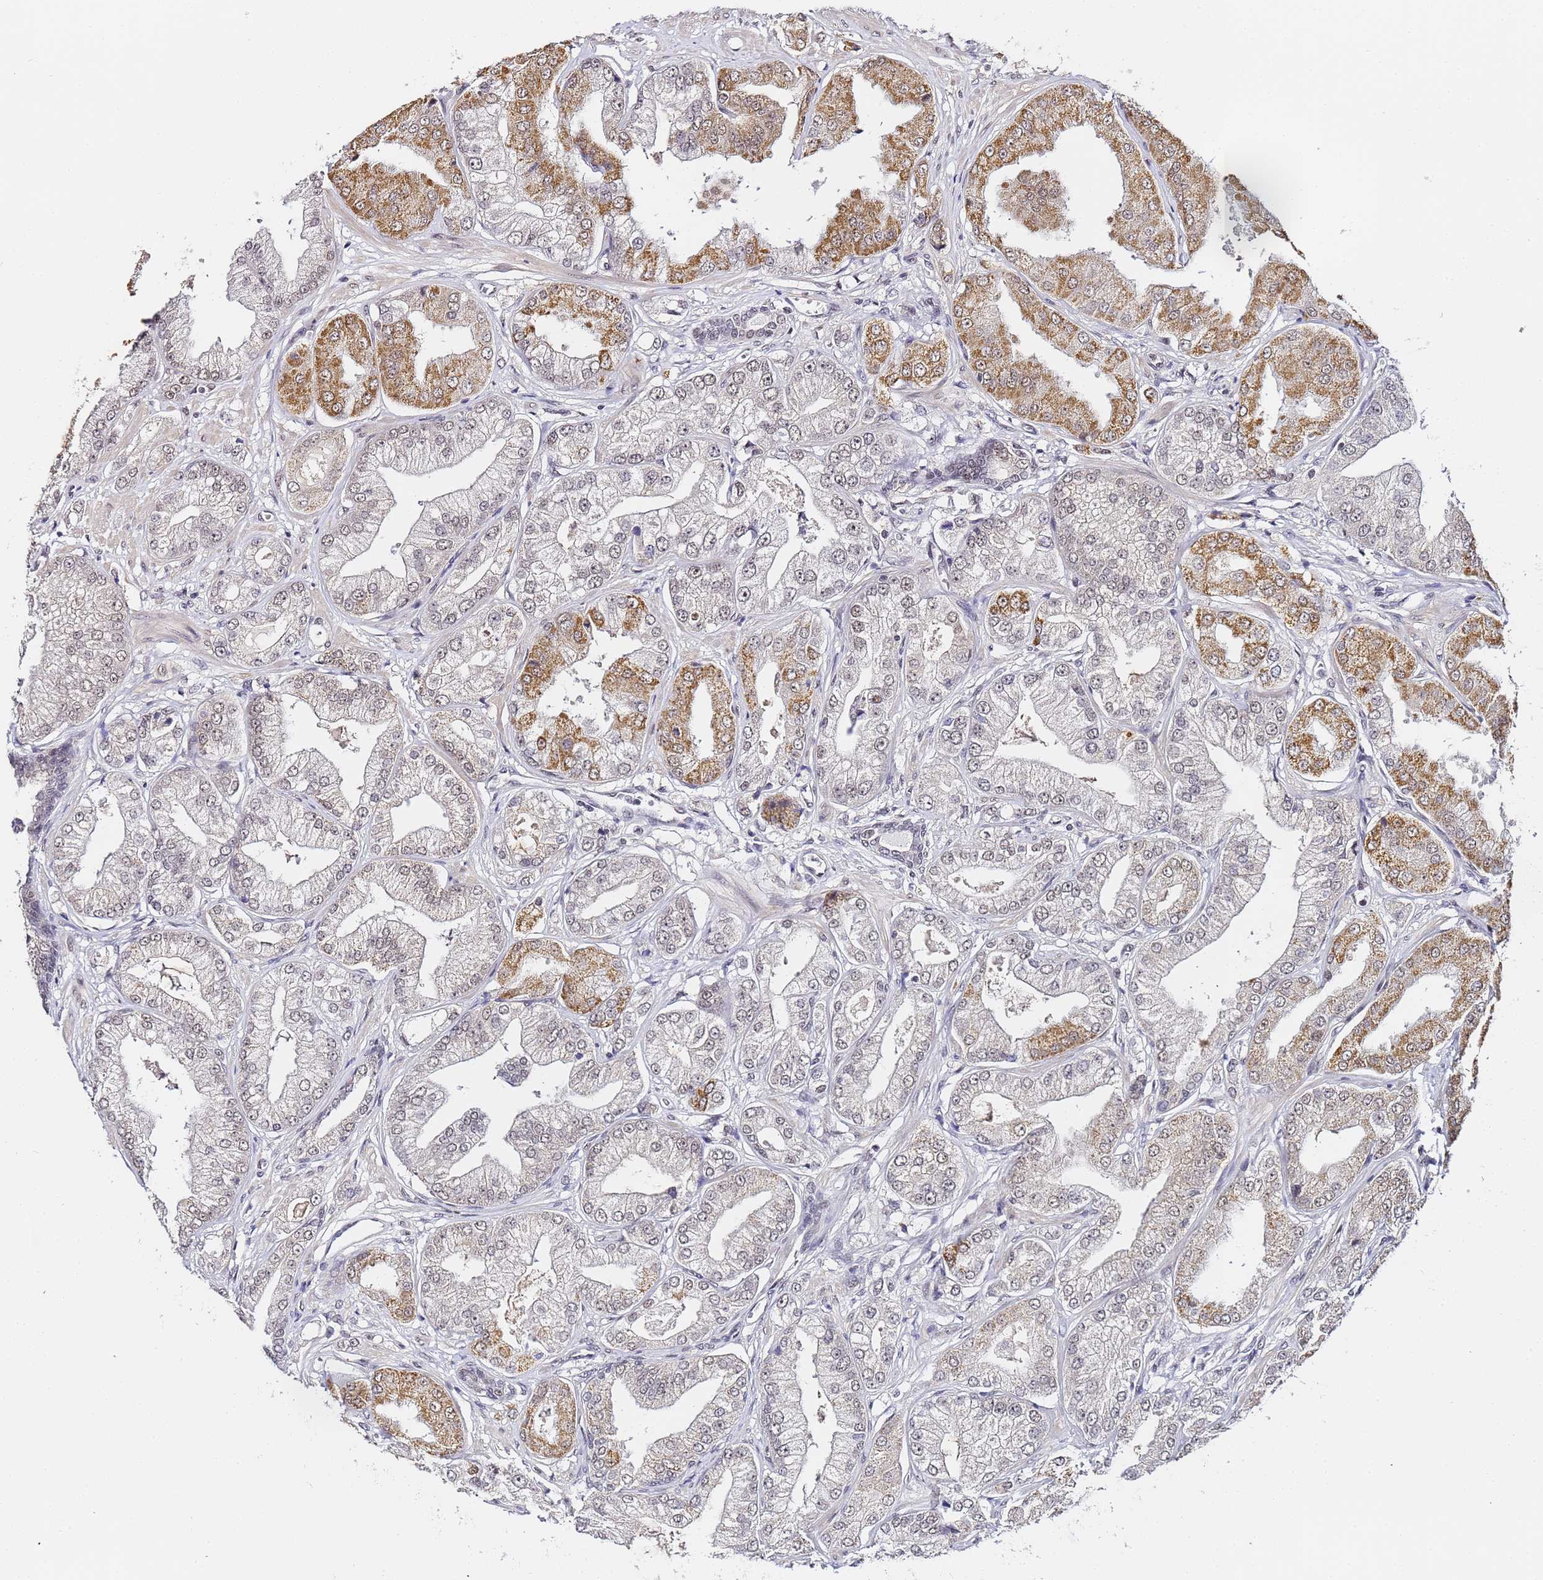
{"staining": {"intensity": "moderate", "quantity": "<25%", "location": "cytoplasmic/membranous"}, "tissue": "prostate cancer", "cell_type": "Tumor cells", "image_type": "cancer", "snomed": [{"axis": "morphology", "description": "Adenocarcinoma, Low grade"}, {"axis": "topography", "description": "Prostate"}], "caption": "Brown immunohistochemical staining in prostate cancer exhibits moderate cytoplasmic/membranous expression in about <25% of tumor cells.", "gene": "LSM3", "patient": {"sex": "male", "age": 55}}